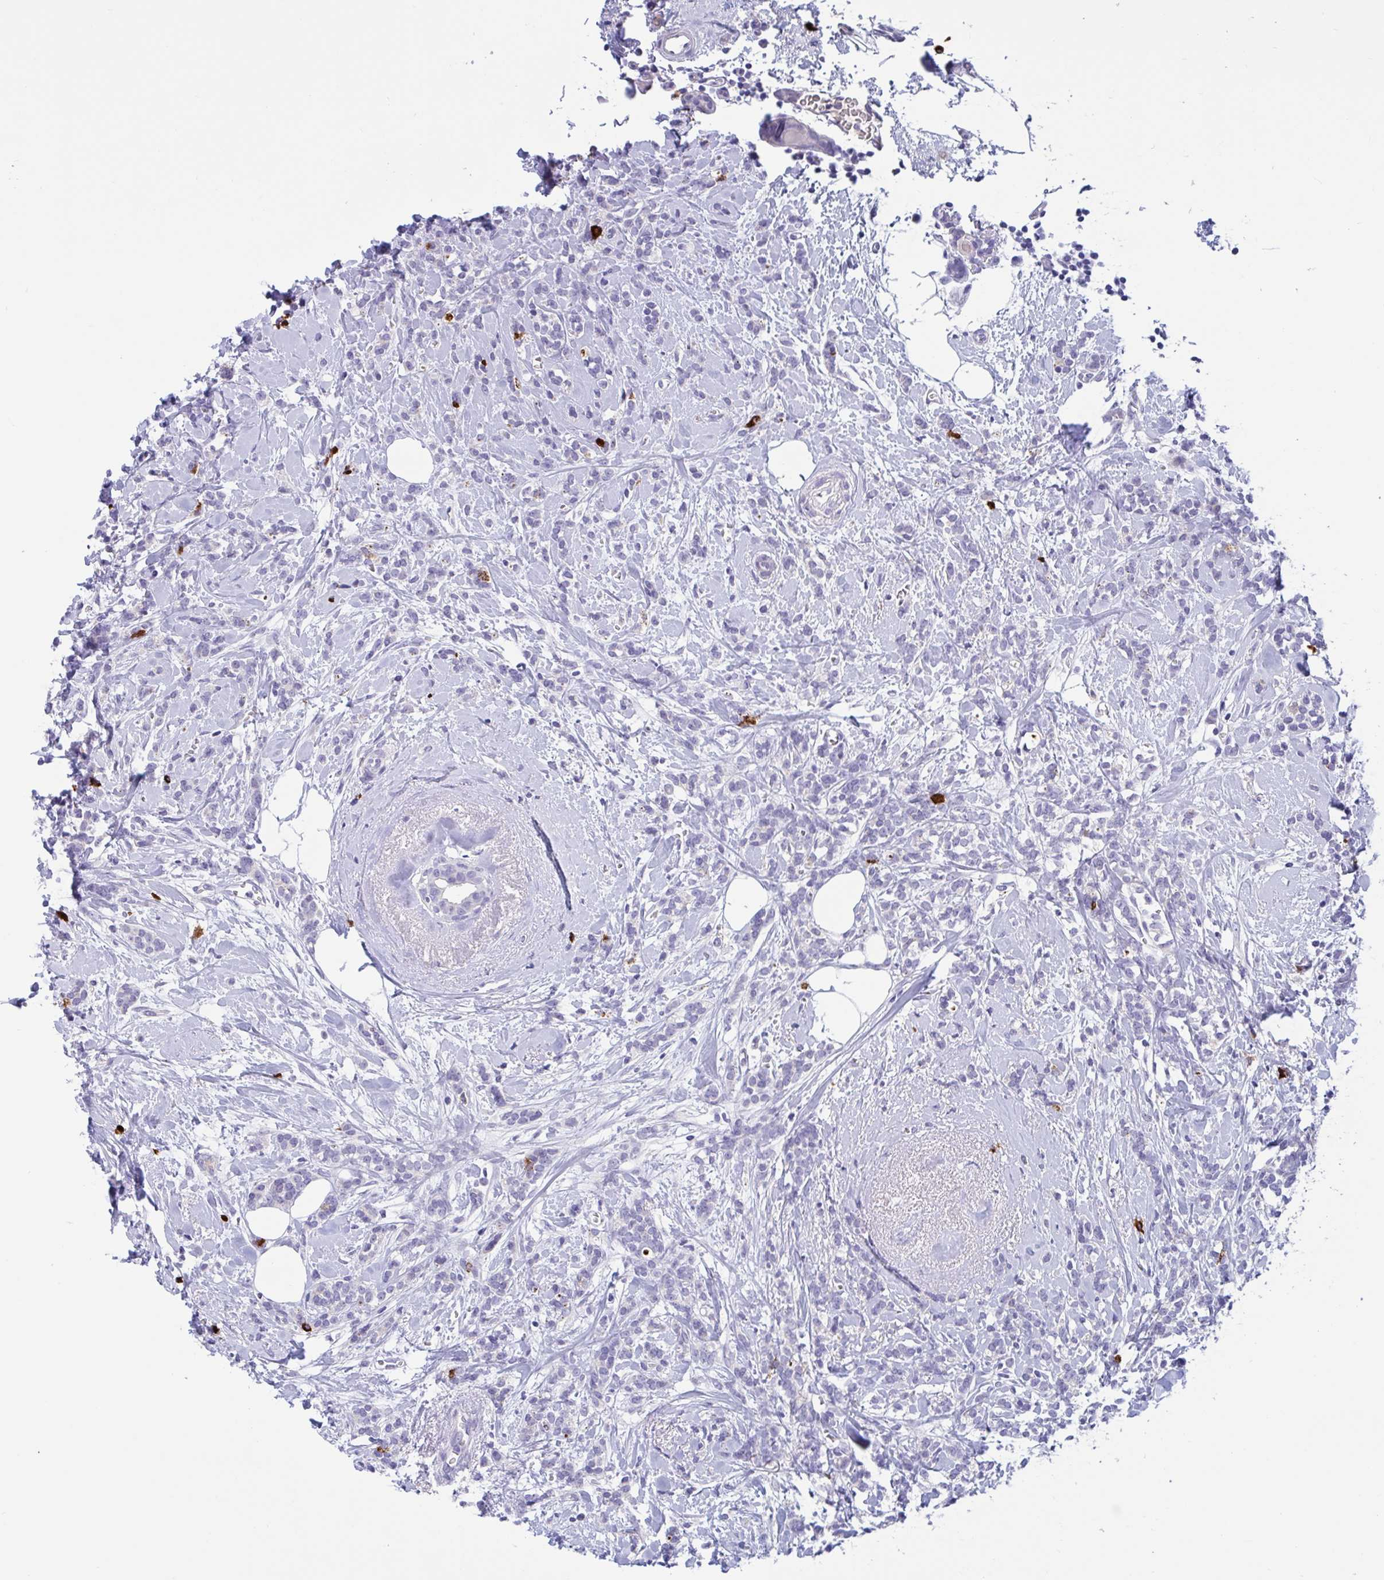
{"staining": {"intensity": "negative", "quantity": "none", "location": "none"}, "tissue": "breast cancer", "cell_type": "Tumor cells", "image_type": "cancer", "snomed": [{"axis": "morphology", "description": "Lobular carcinoma"}, {"axis": "topography", "description": "Breast"}], "caption": "Tumor cells are negative for protein expression in human lobular carcinoma (breast).", "gene": "FAM219B", "patient": {"sex": "female", "age": 59}}